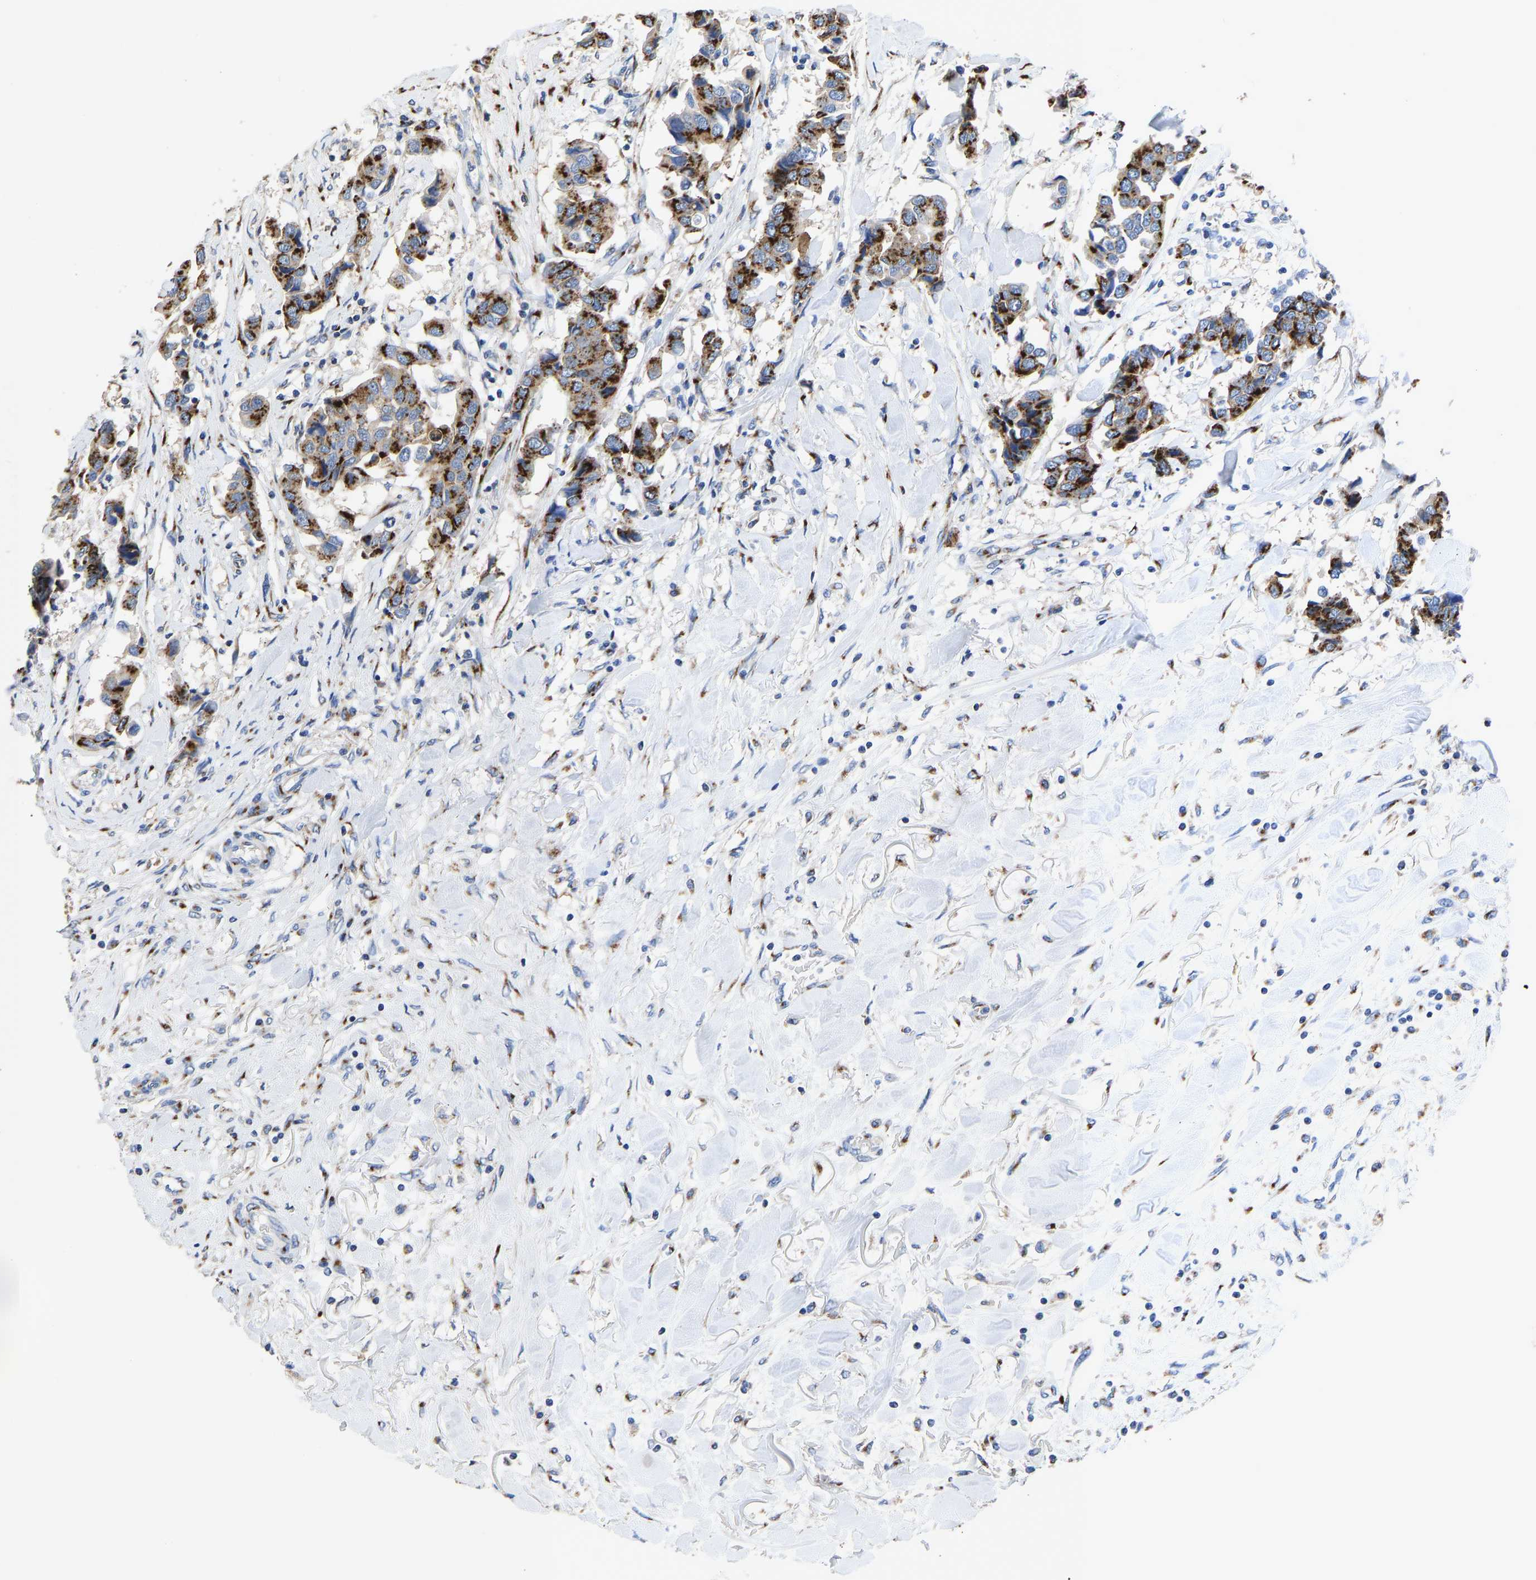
{"staining": {"intensity": "strong", "quantity": ">75%", "location": "cytoplasmic/membranous"}, "tissue": "breast cancer", "cell_type": "Tumor cells", "image_type": "cancer", "snomed": [{"axis": "morphology", "description": "Duct carcinoma"}, {"axis": "topography", "description": "Breast"}], "caption": "There is high levels of strong cytoplasmic/membranous expression in tumor cells of breast infiltrating ductal carcinoma, as demonstrated by immunohistochemical staining (brown color).", "gene": "TMEM87A", "patient": {"sex": "female", "age": 80}}